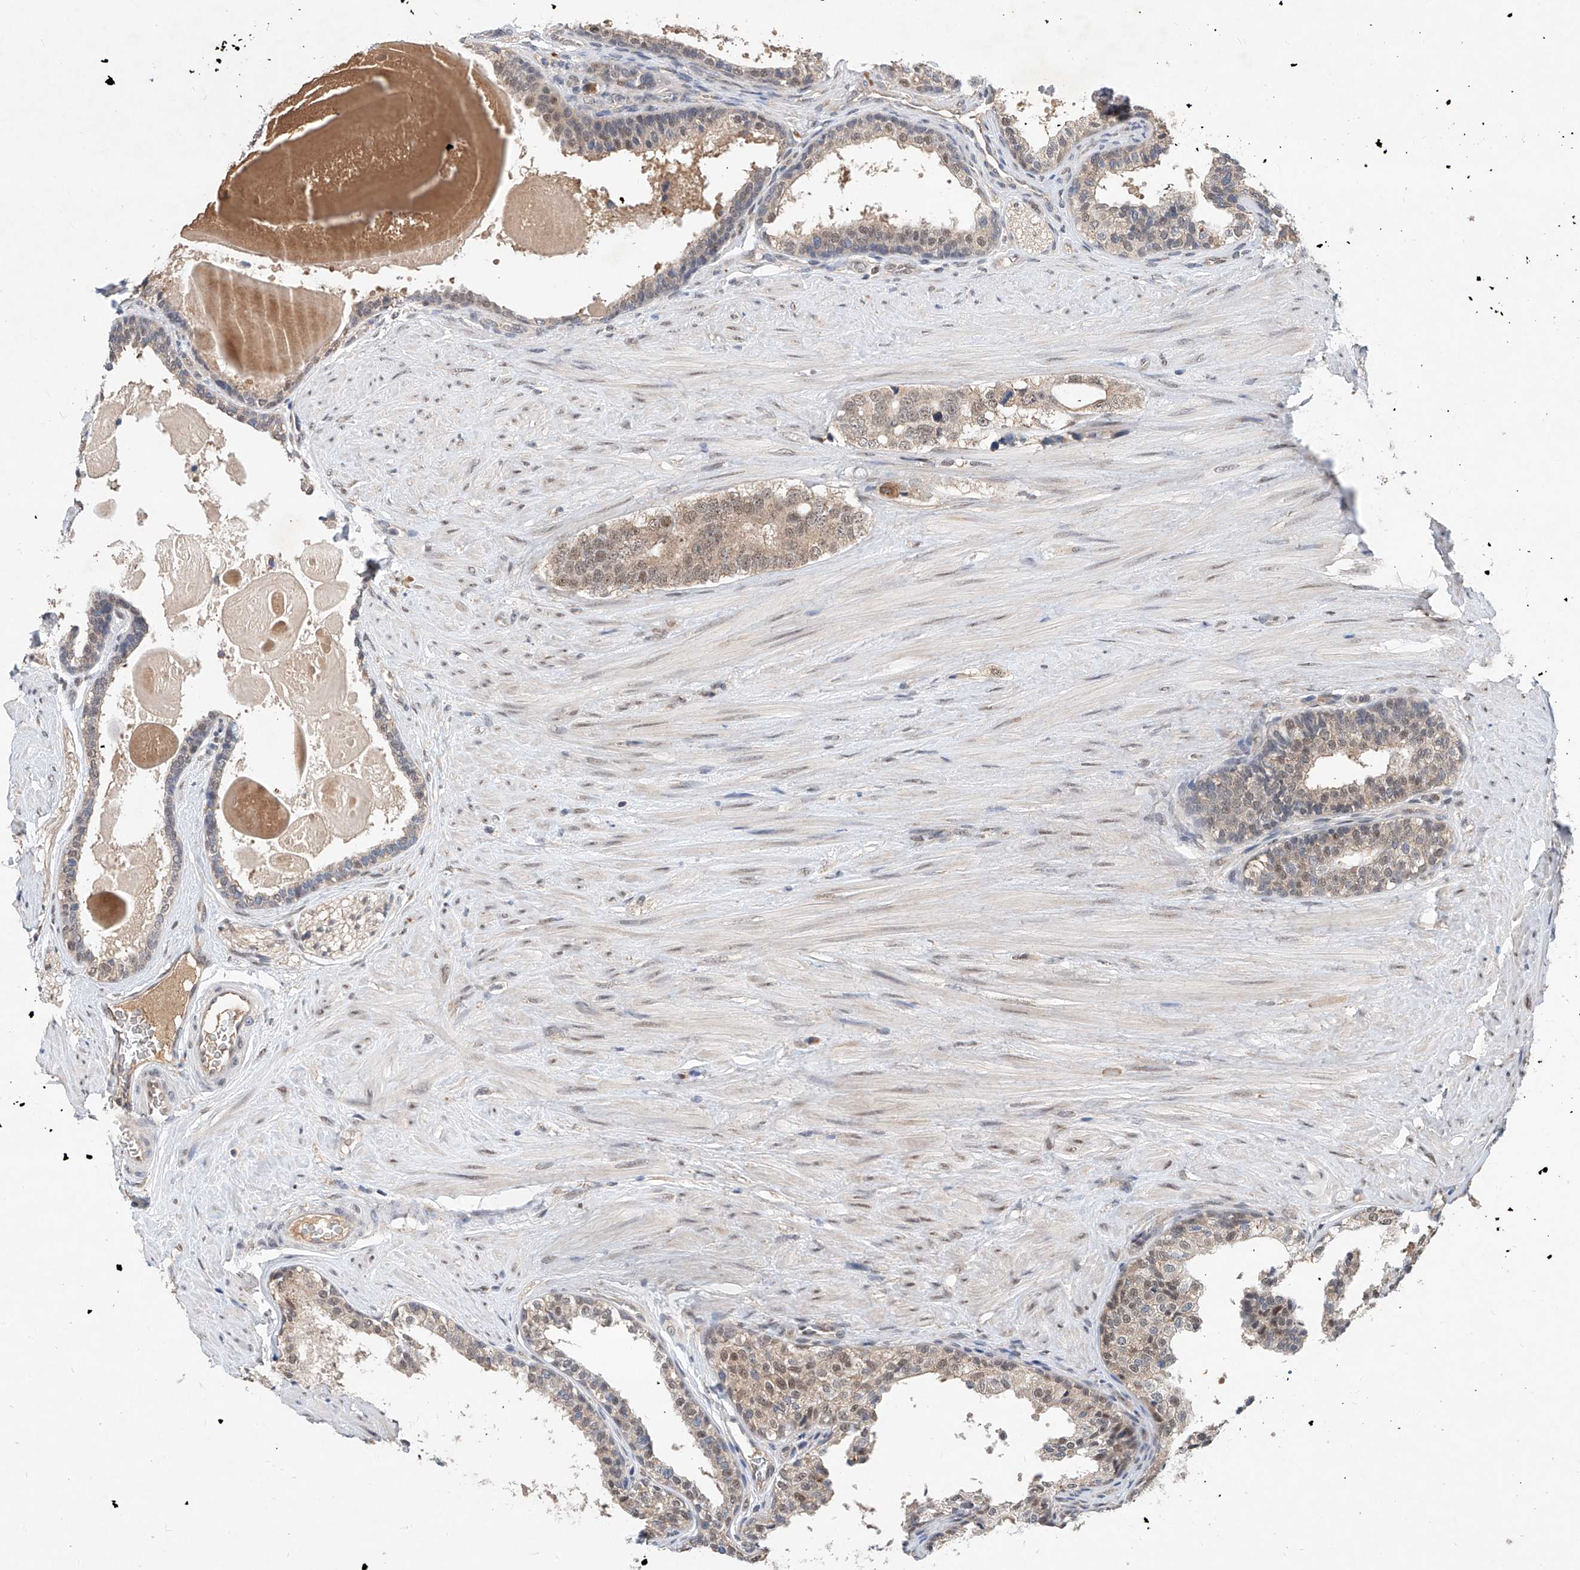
{"staining": {"intensity": "moderate", "quantity": "25%-75%", "location": "nuclear"}, "tissue": "prostate cancer", "cell_type": "Tumor cells", "image_type": "cancer", "snomed": [{"axis": "morphology", "description": "Adenocarcinoma, High grade"}, {"axis": "topography", "description": "Prostate"}], "caption": "High-grade adenocarcinoma (prostate) stained with immunohistochemistry (IHC) demonstrates moderate nuclear staining in about 25%-75% of tumor cells. The staining is performed using DAB (3,3'-diaminobenzidine) brown chromogen to label protein expression. The nuclei are counter-stained blue using hematoxylin.", "gene": "CARMIL3", "patient": {"sex": "male", "age": 56}}